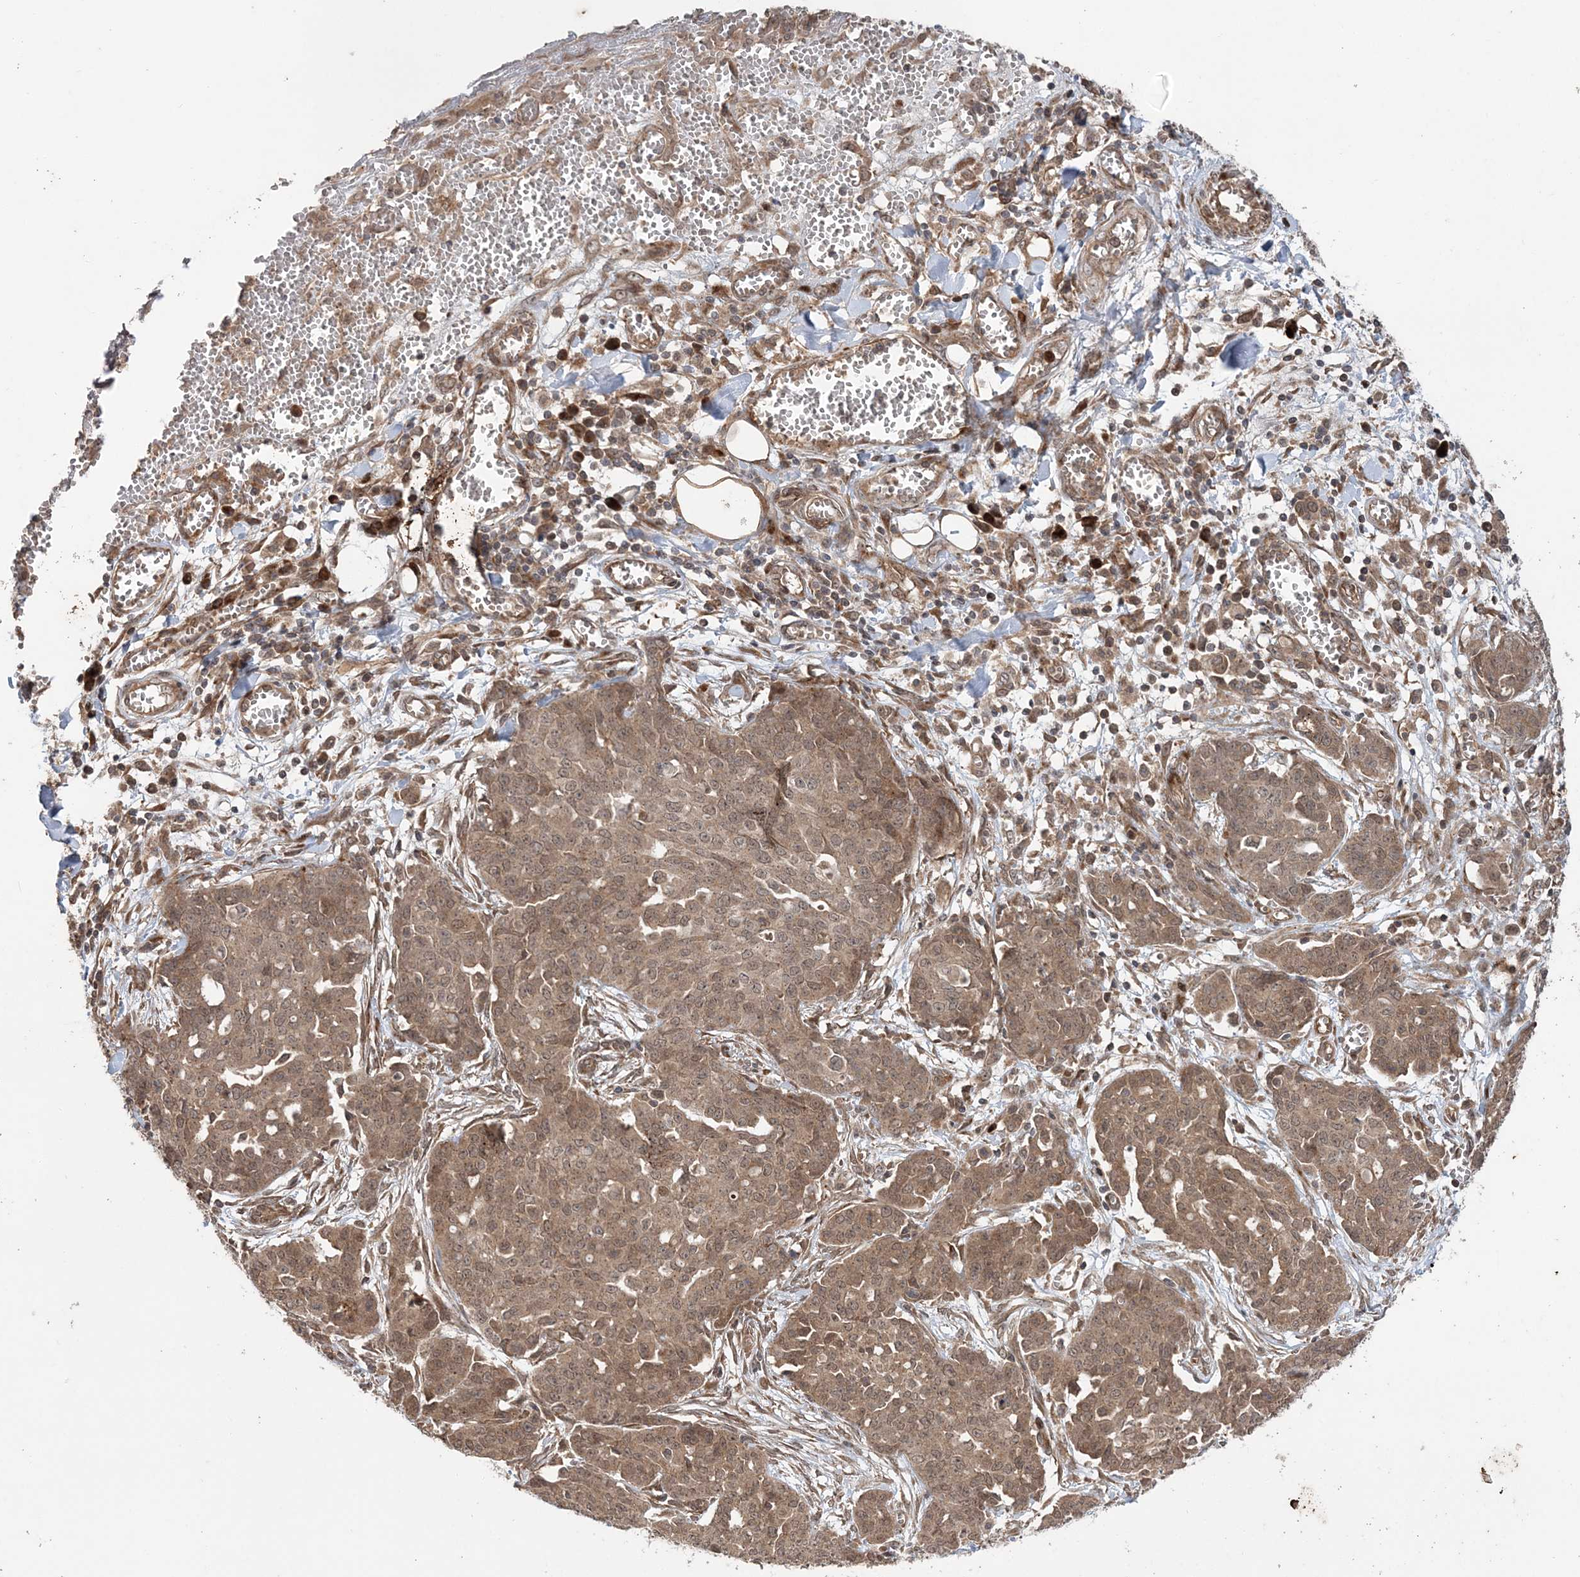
{"staining": {"intensity": "moderate", "quantity": ">75%", "location": "cytoplasmic/membranous,nuclear"}, "tissue": "ovarian cancer", "cell_type": "Tumor cells", "image_type": "cancer", "snomed": [{"axis": "morphology", "description": "Cystadenocarcinoma, serous, NOS"}, {"axis": "topography", "description": "Soft tissue"}, {"axis": "topography", "description": "Ovary"}], "caption": "This is a photomicrograph of immunohistochemistry (IHC) staining of ovarian serous cystadenocarcinoma, which shows moderate expression in the cytoplasmic/membranous and nuclear of tumor cells.", "gene": "UBTD2", "patient": {"sex": "female", "age": 57}}